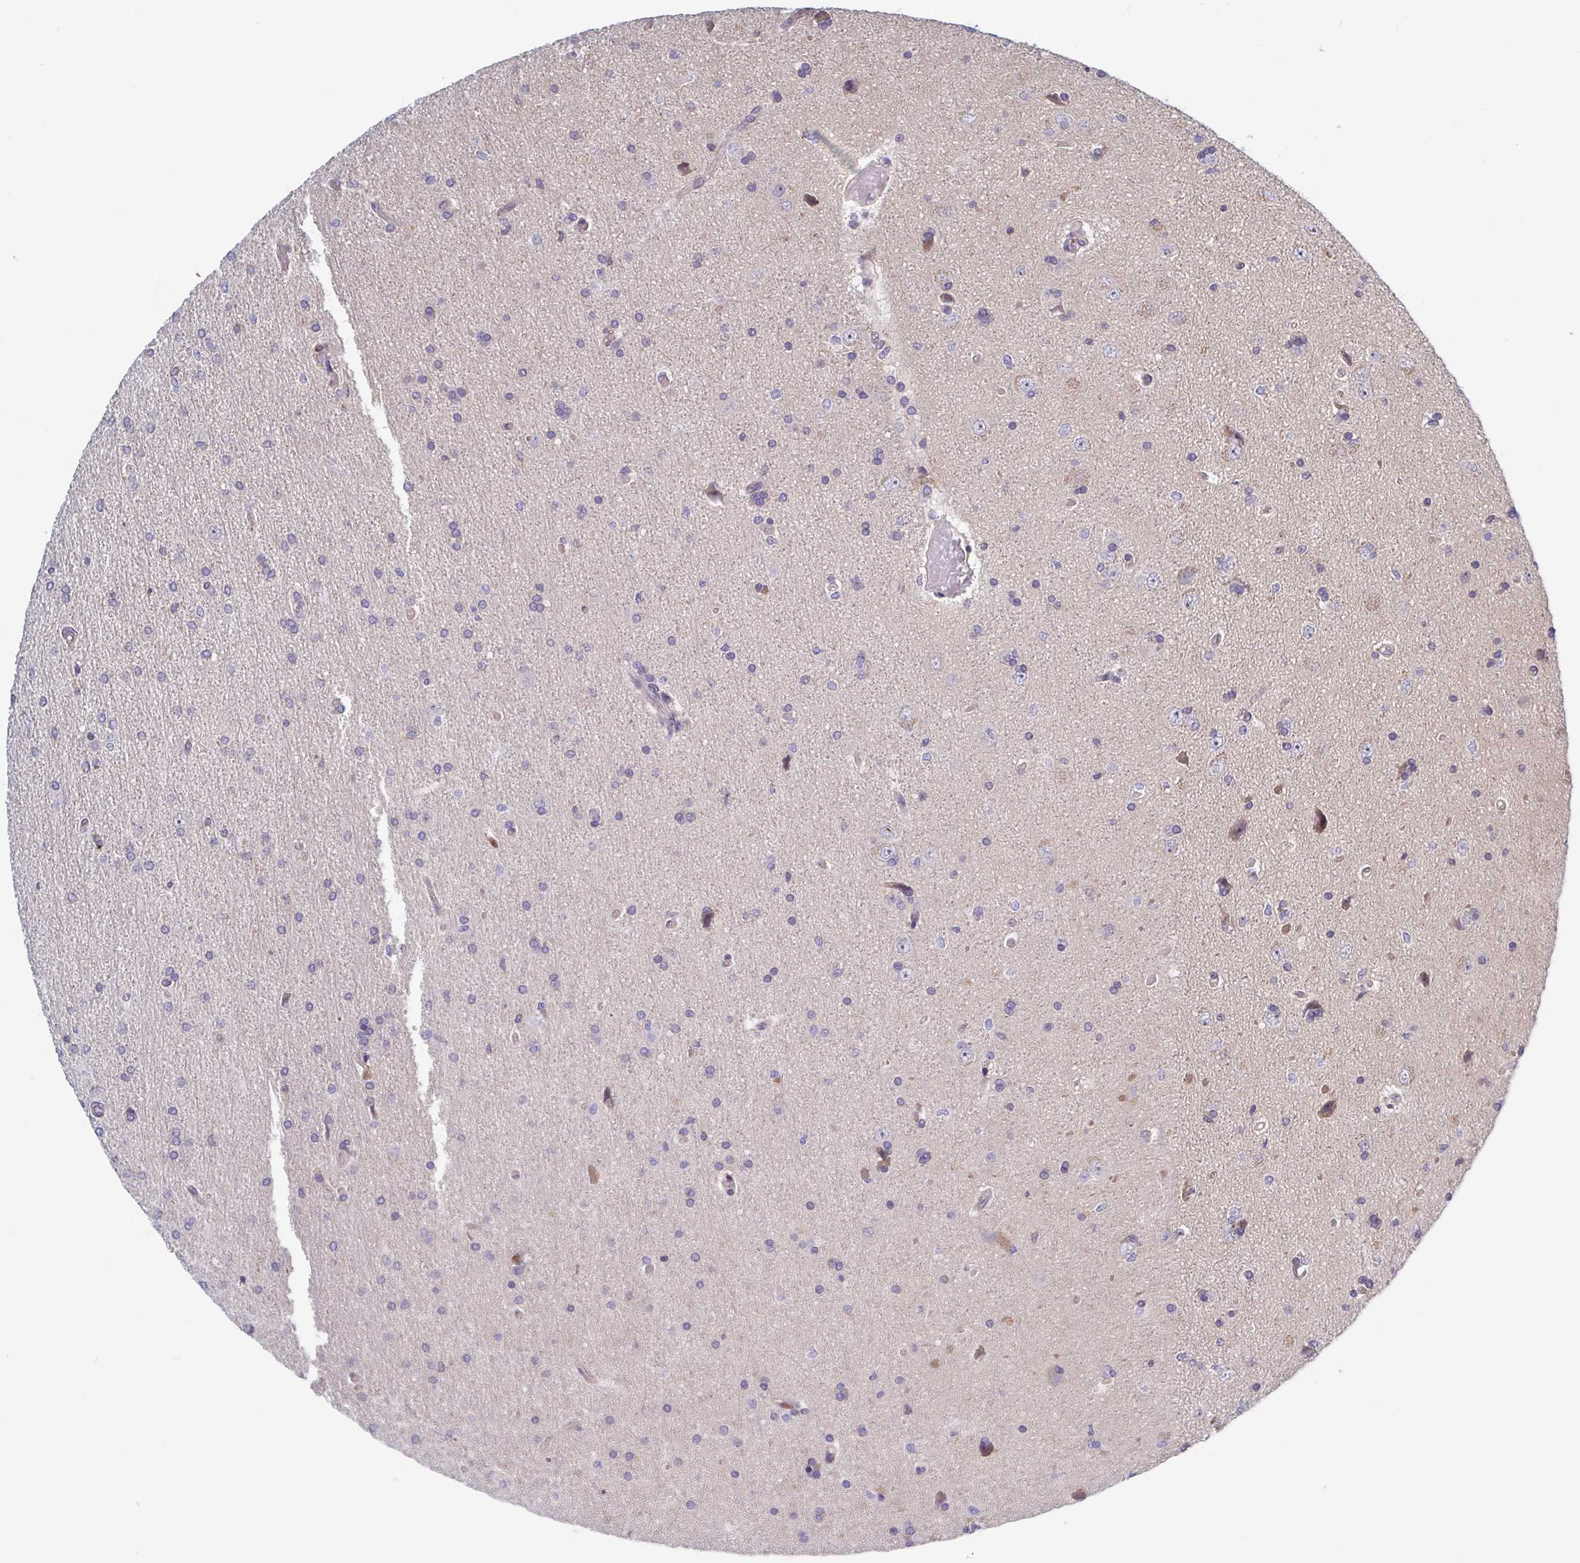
{"staining": {"intensity": "negative", "quantity": "none", "location": "none"}, "tissue": "glioma", "cell_type": "Tumor cells", "image_type": "cancer", "snomed": [{"axis": "morphology", "description": "Glioma, malignant, High grade"}, {"axis": "topography", "description": "Cerebral cortex"}], "caption": "Tumor cells show no significant positivity in glioma.", "gene": "LRRC38", "patient": {"sex": "male", "age": 70}}